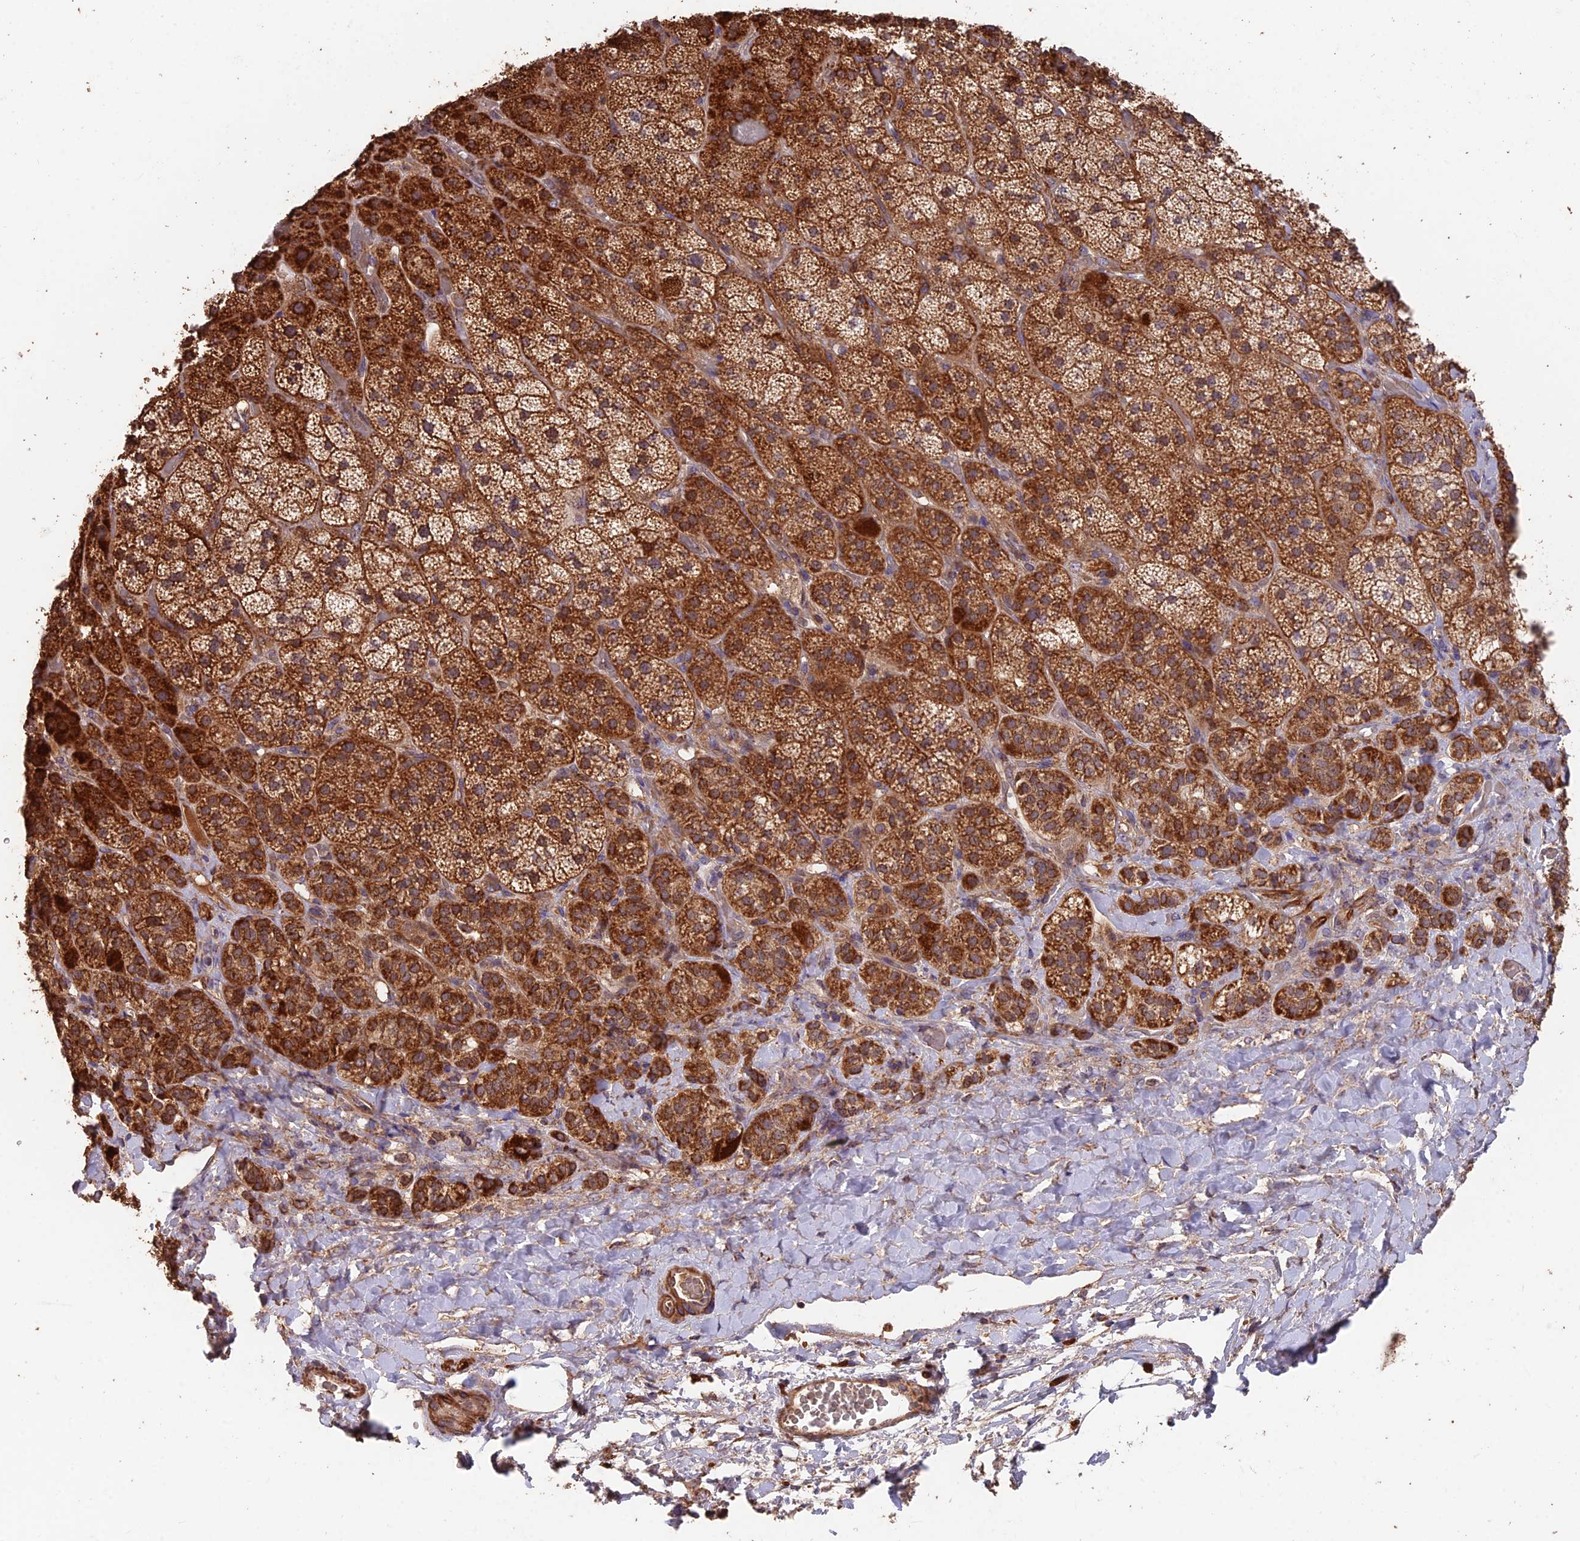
{"staining": {"intensity": "strong", "quantity": ">75%", "location": "cytoplasmic/membranous"}, "tissue": "adrenal gland", "cell_type": "Glandular cells", "image_type": "normal", "snomed": [{"axis": "morphology", "description": "Normal tissue, NOS"}, {"axis": "topography", "description": "Adrenal gland"}], "caption": "Protein expression analysis of normal human adrenal gland reveals strong cytoplasmic/membranous staining in about >75% of glandular cells.", "gene": "IFT22", "patient": {"sex": "male", "age": 57}}